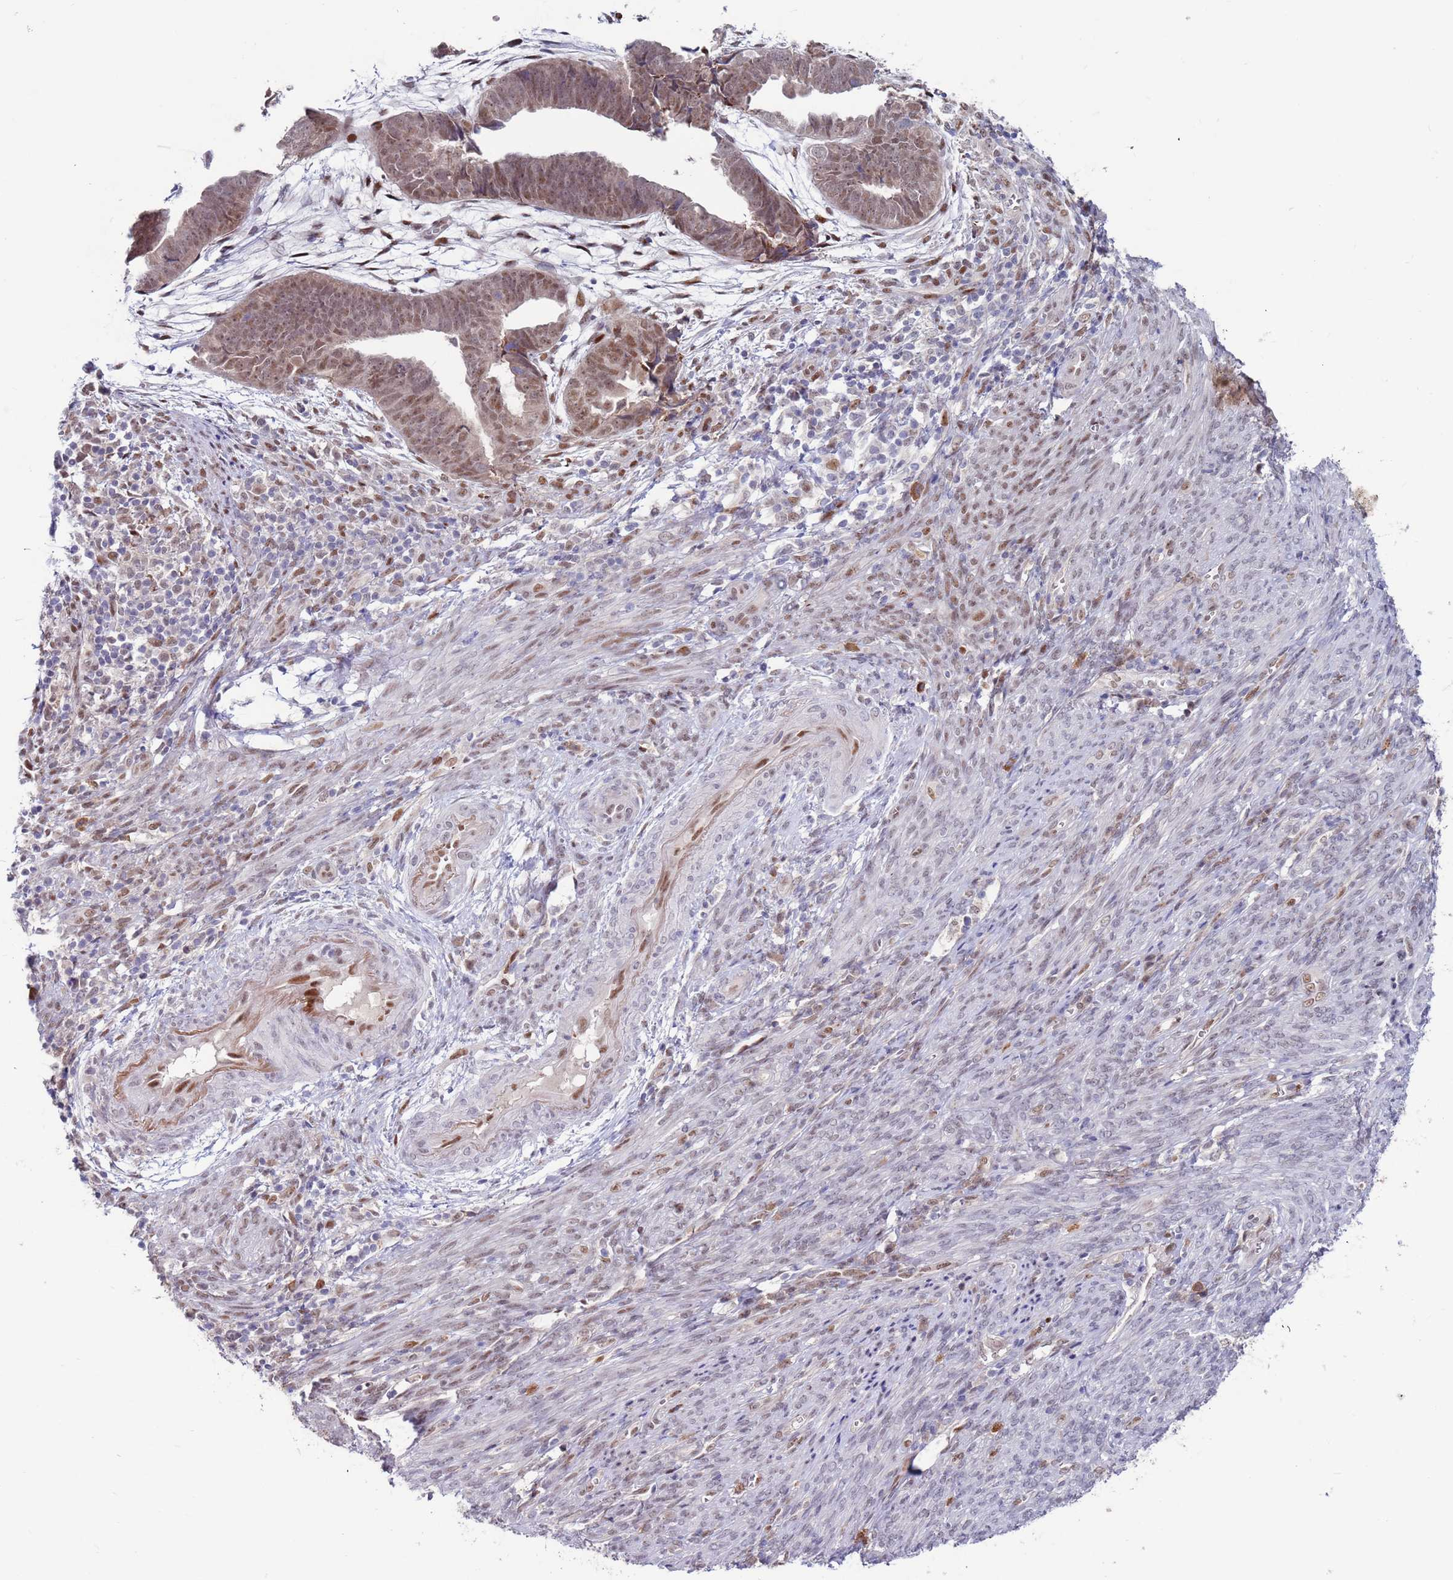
{"staining": {"intensity": "weak", "quantity": ">75%", "location": "nuclear"}, "tissue": "endometrial cancer", "cell_type": "Tumor cells", "image_type": "cancer", "snomed": [{"axis": "morphology", "description": "Adenocarcinoma, NOS"}, {"axis": "topography", "description": "Endometrium"}], "caption": "This is a photomicrograph of IHC staining of adenocarcinoma (endometrial), which shows weak positivity in the nuclear of tumor cells.", "gene": "FBXO27", "patient": {"sex": "female", "age": 75}}